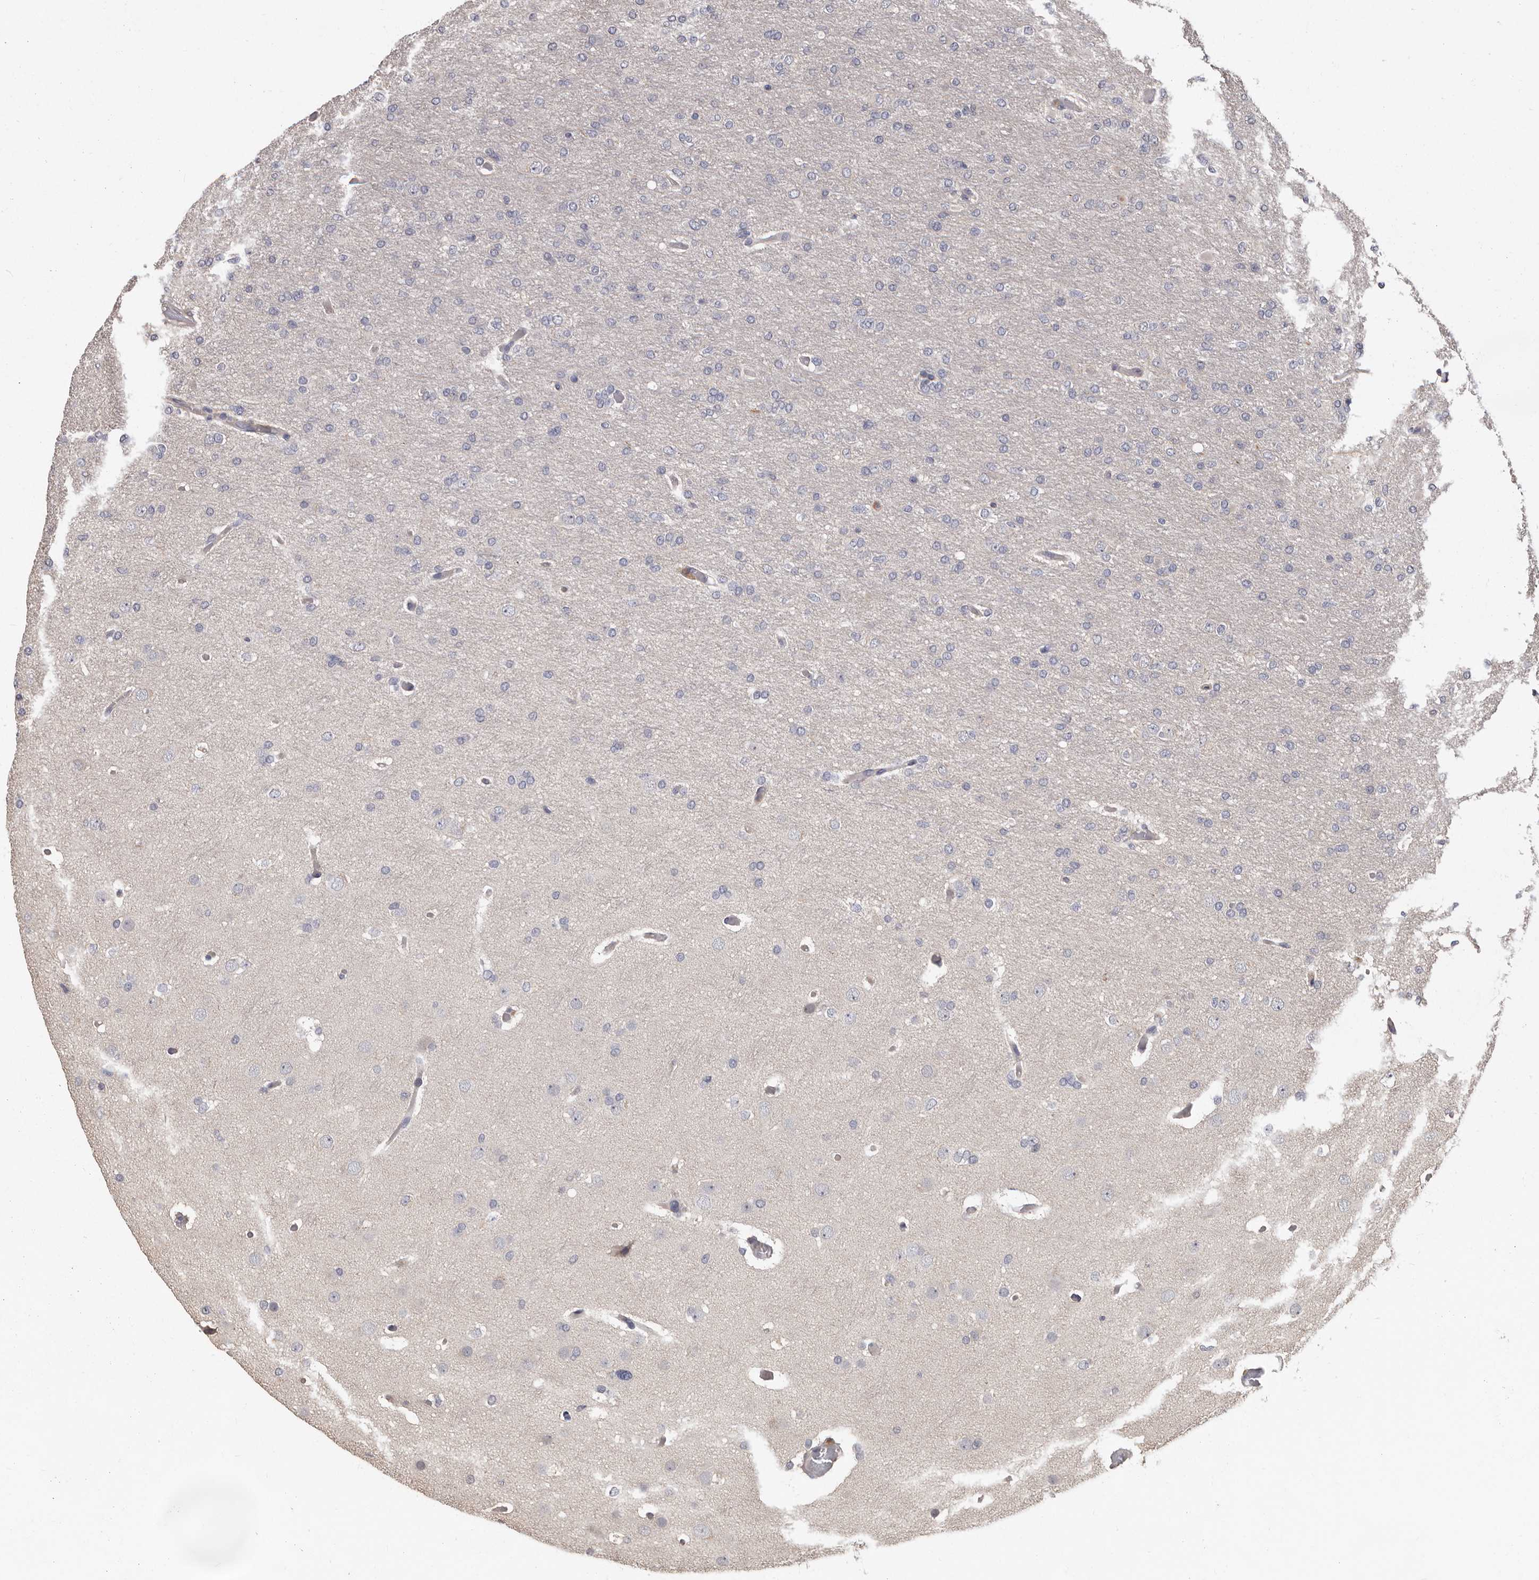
{"staining": {"intensity": "negative", "quantity": "none", "location": "none"}, "tissue": "glioma", "cell_type": "Tumor cells", "image_type": "cancer", "snomed": [{"axis": "morphology", "description": "Glioma, malignant, High grade"}, {"axis": "topography", "description": "Cerebral cortex"}], "caption": "Immunohistochemistry (IHC) of human glioma reveals no expression in tumor cells.", "gene": "MRPL18", "patient": {"sex": "female", "age": 36}}